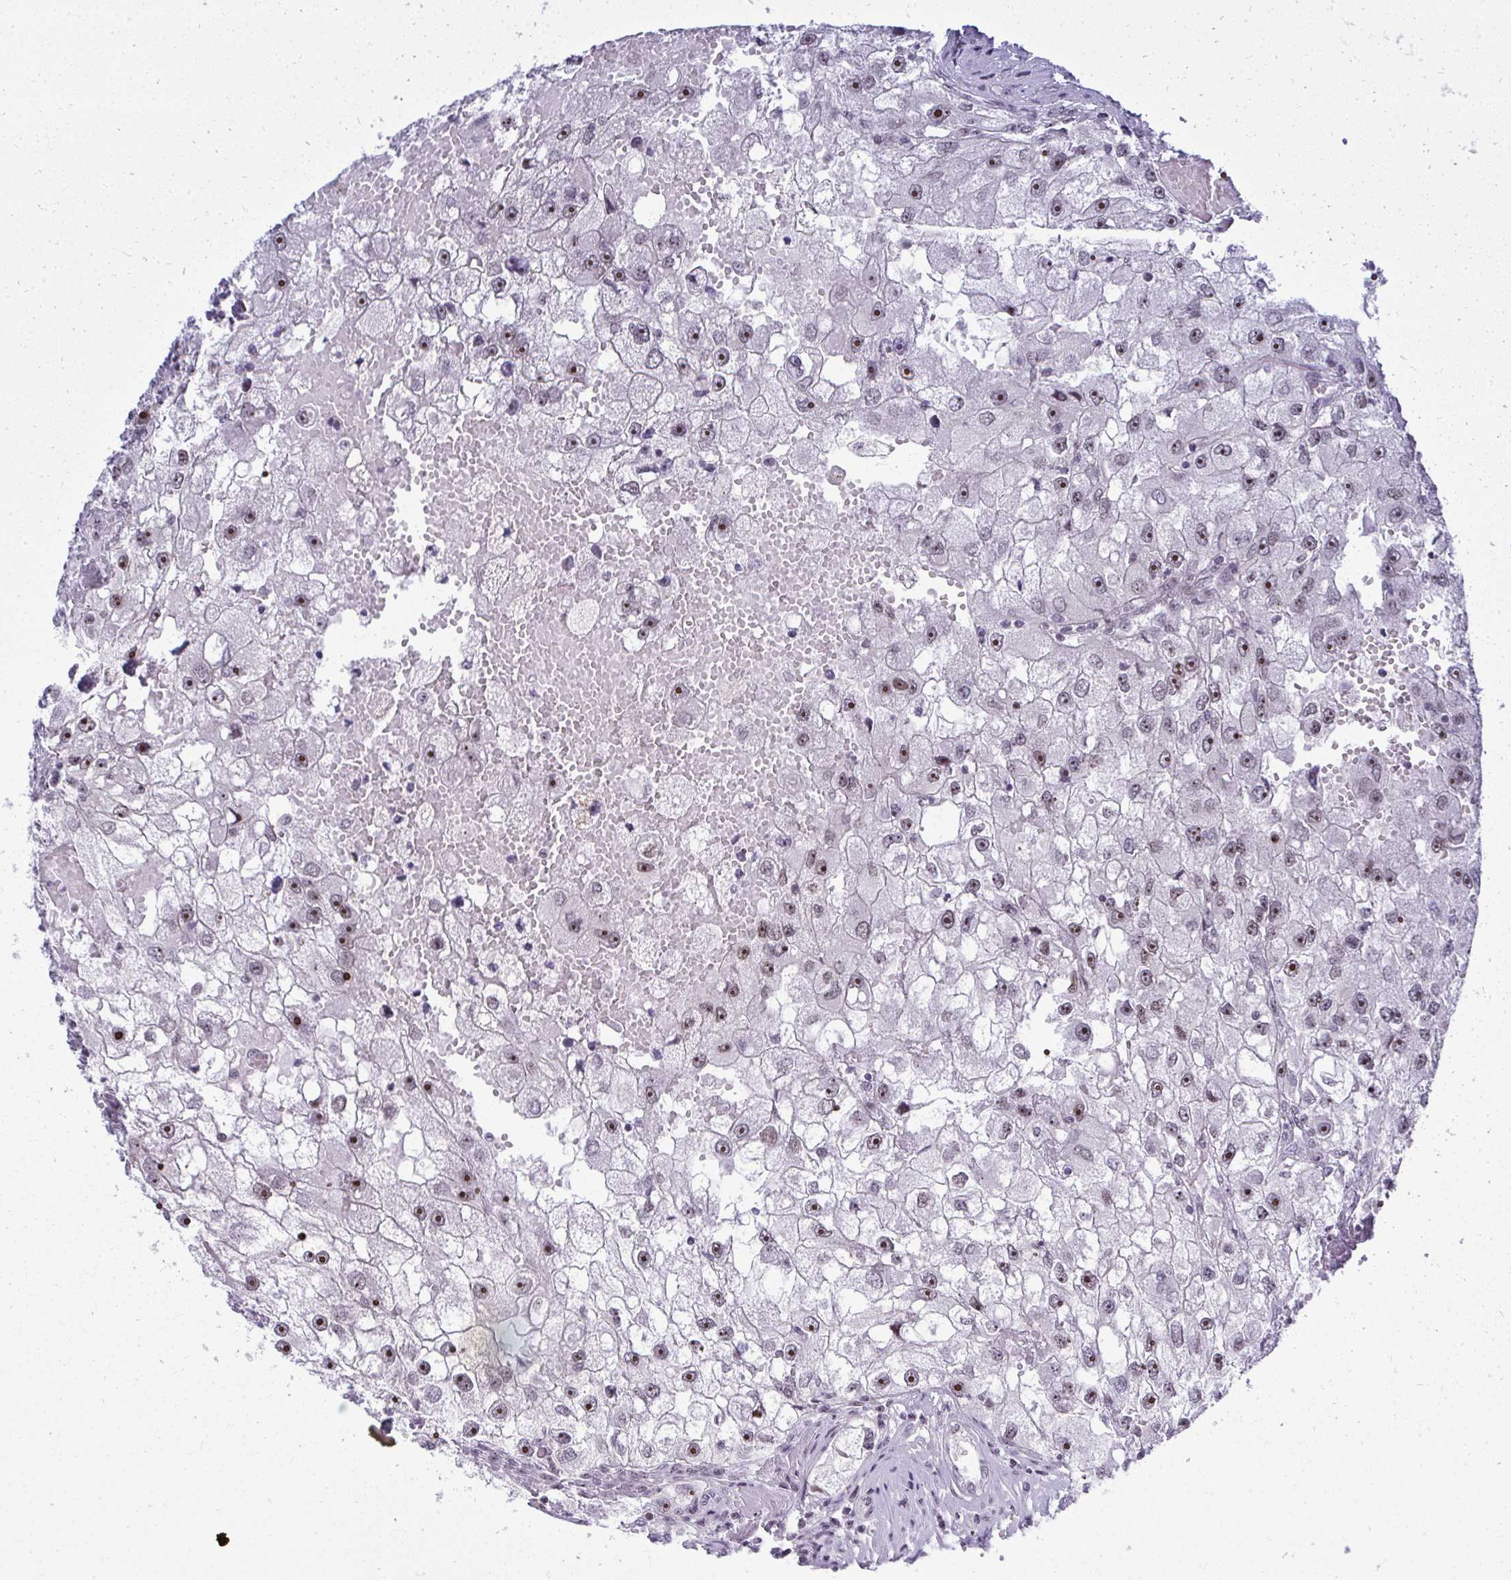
{"staining": {"intensity": "moderate", "quantity": ">75%", "location": "nuclear"}, "tissue": "renal cancer", "cell_type": "Tumor cells", "image_type": "cancer", "snomed": [{"axis": "morphology", "description": "Adenocarcinoma, NOS"}, {"axis": "topography", "description": "Kidney"}], "caption": "DAB immunohistochemical staining of human renal cancer shows moderate nuclear protein positivity in about >75% of tumor cells.", "gene": "SIRT7", "patient": {"sex": "male", "age": 63}}